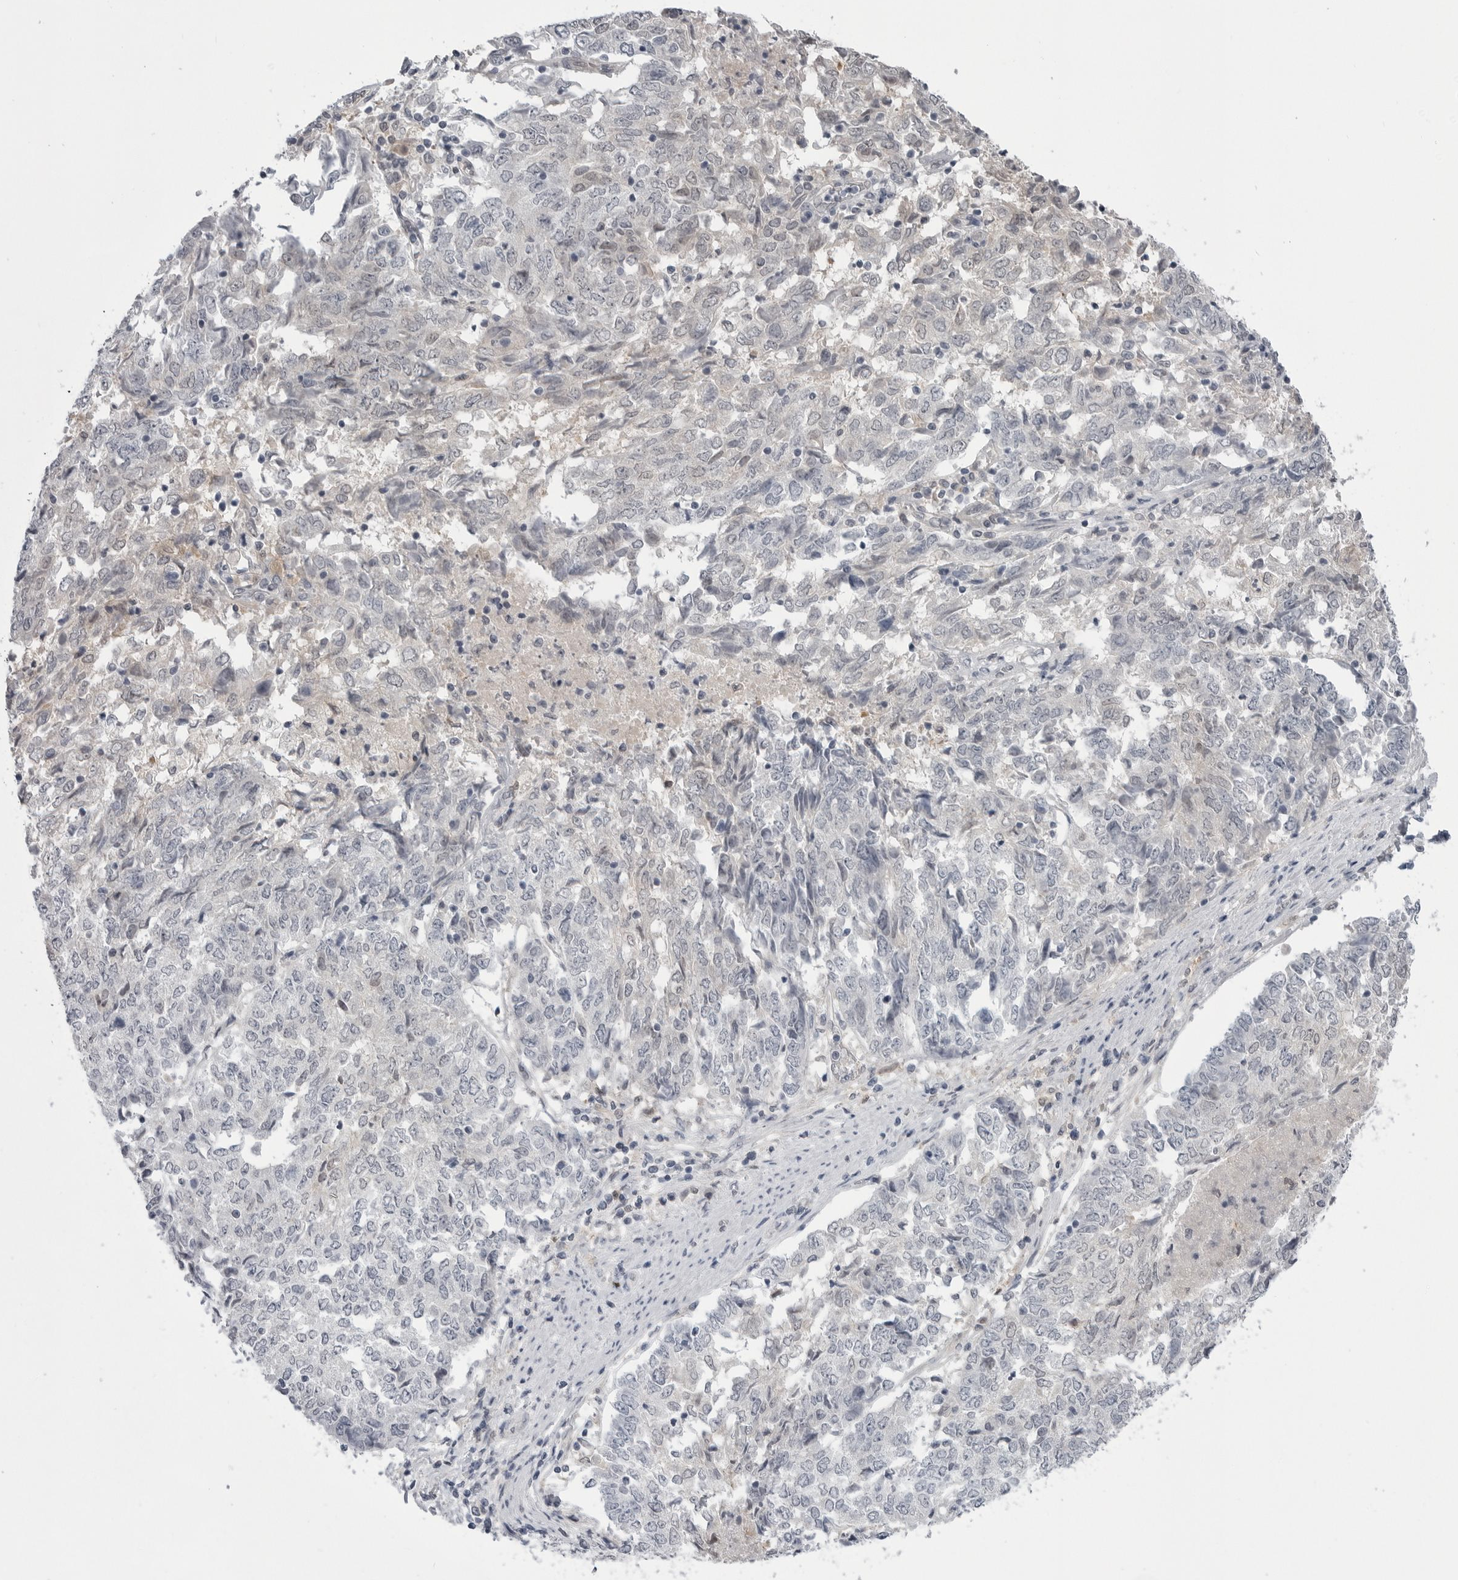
{"staining": {"intensity": "weak", "quantity": "<25%", "location": "nuclear"}, "tissue": "endometrial cancer", "cell_type": "Tumor cells", "image_type": "cancer", "snomed": [{"axis": "morphology", "description": "Adenocarcinoma, NOS"}, {"axis": "topography", "description": "Endometrium"}], "caption": "A micrograph of human endometrial cancer (adenocarcinoma) is negative for staining in tumor cells. (IHC, brightfield microscopy, high magnification).", "gene": "PNPO", "patient": {"sex": "female", "age": 80}}